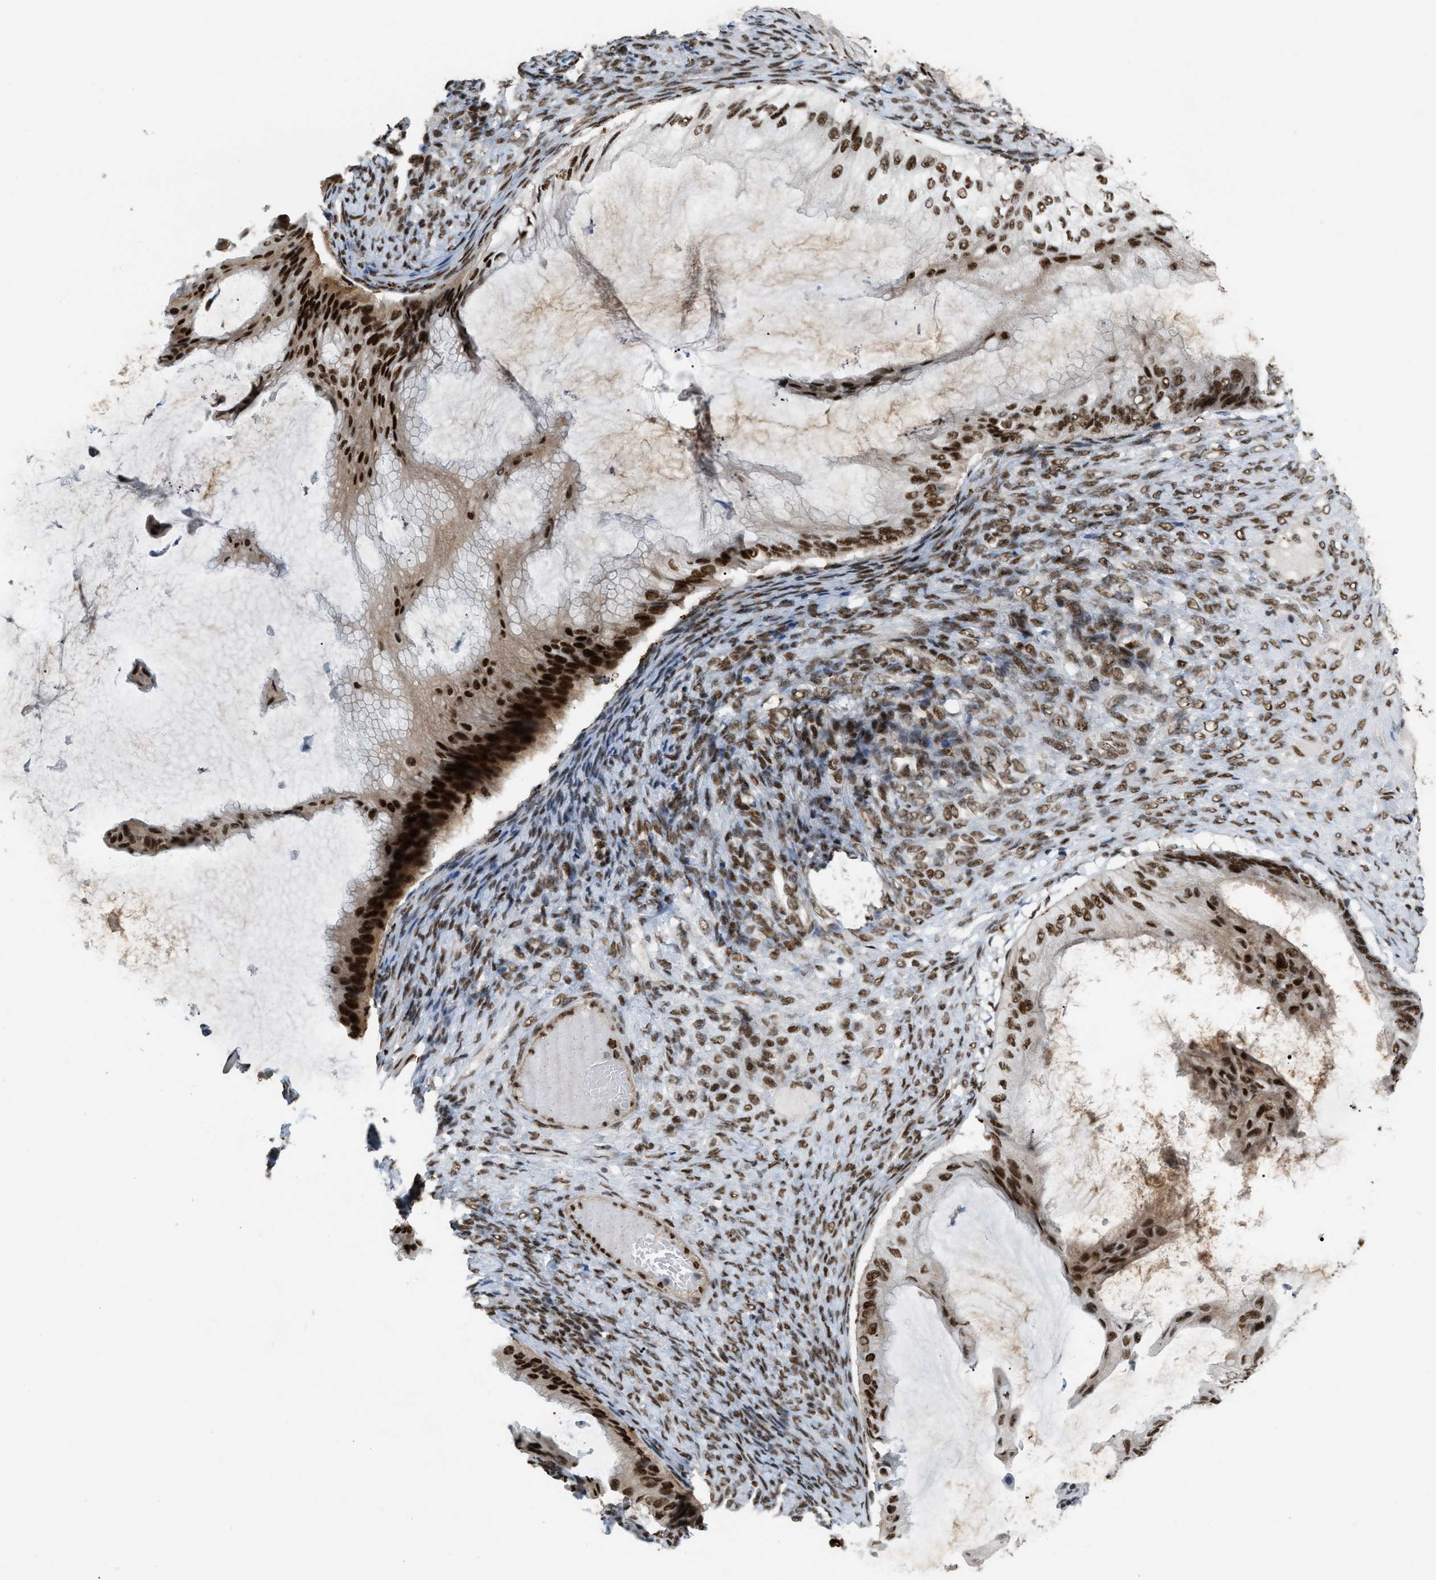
{"staining": {"intensity": "strong", "quantity": ">75%", "location": "cytoplasmic/membranous,nuclear"}, "tissue": "ovarian cancer", "cell_type": "Tumor cells", "image_type": "cancer", "snomed": [{"axis": "morphology", "description": "Cystadenocarcinoma, mucinous, NOS"}, {"axis": "topography", "description": "Ovary"}], "caption": "Human ovarian mucinous cystadenocarcinoma stained with a brown dye demonstrates strong cytoplasmic/membranous and nuclear positive staining in approximately >75% of tumor cells.", "gene": "NUMA1", "patient": {"sex": "female", "age": 61}}